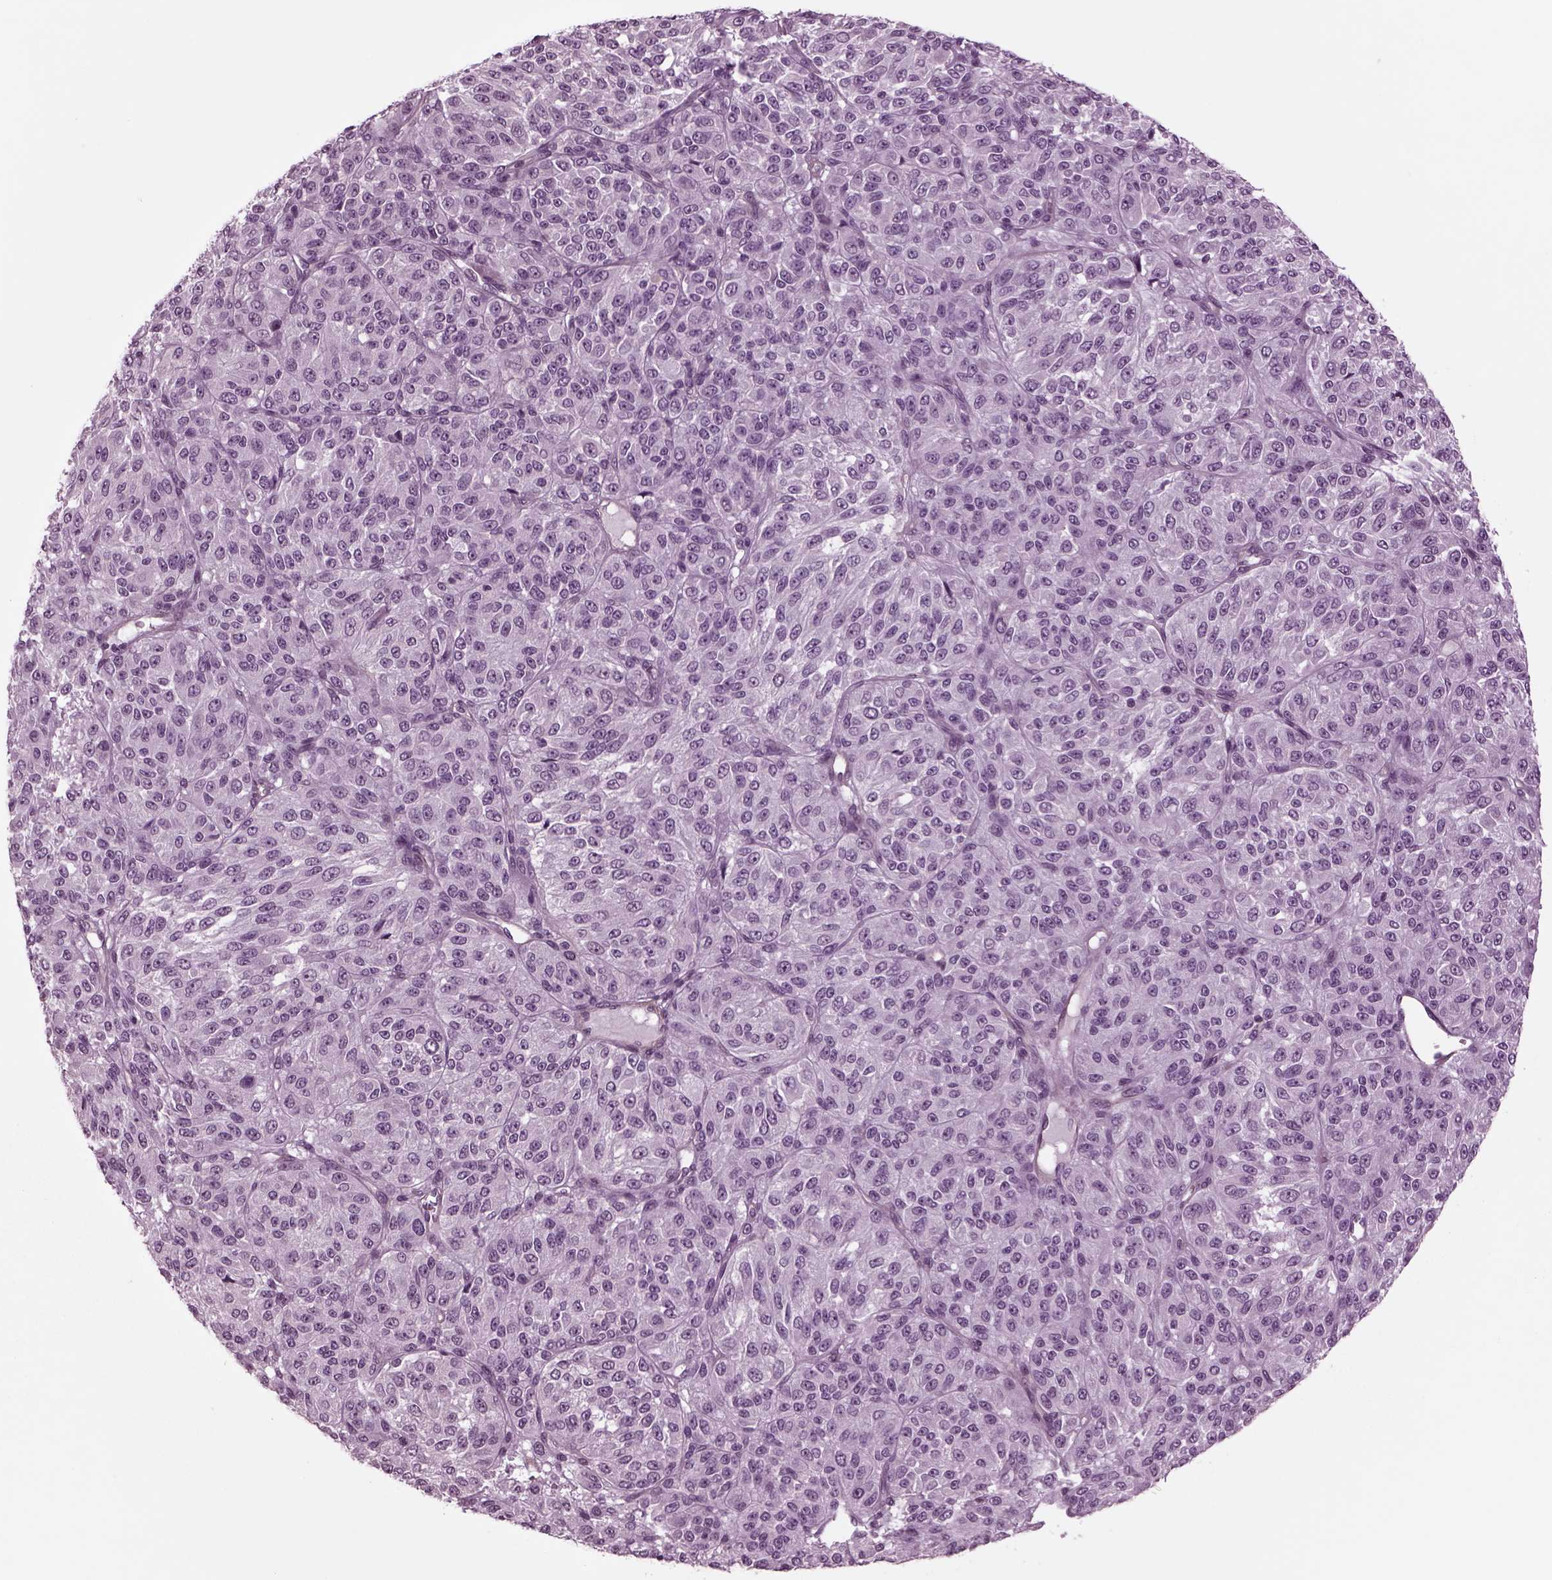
{"staining": {"intensity": "negative", "quantity": "none", "location": "none"}, "tissue": "melanoma", "cell_type": "Tumor cells", "image_type": "cancer", "snomed": [{"axis": "morphology", "description": "Malignant melanoma, Metastatic site"}, {"axis": "topography", "description": "Brain"}], "caption": "Photomicrograph shows no protein positivity in tumor cells of malignant melanoma (metastatic site) tissue.", "gene": "ODF3", "patient": {"sex": "female", "age": 56}}